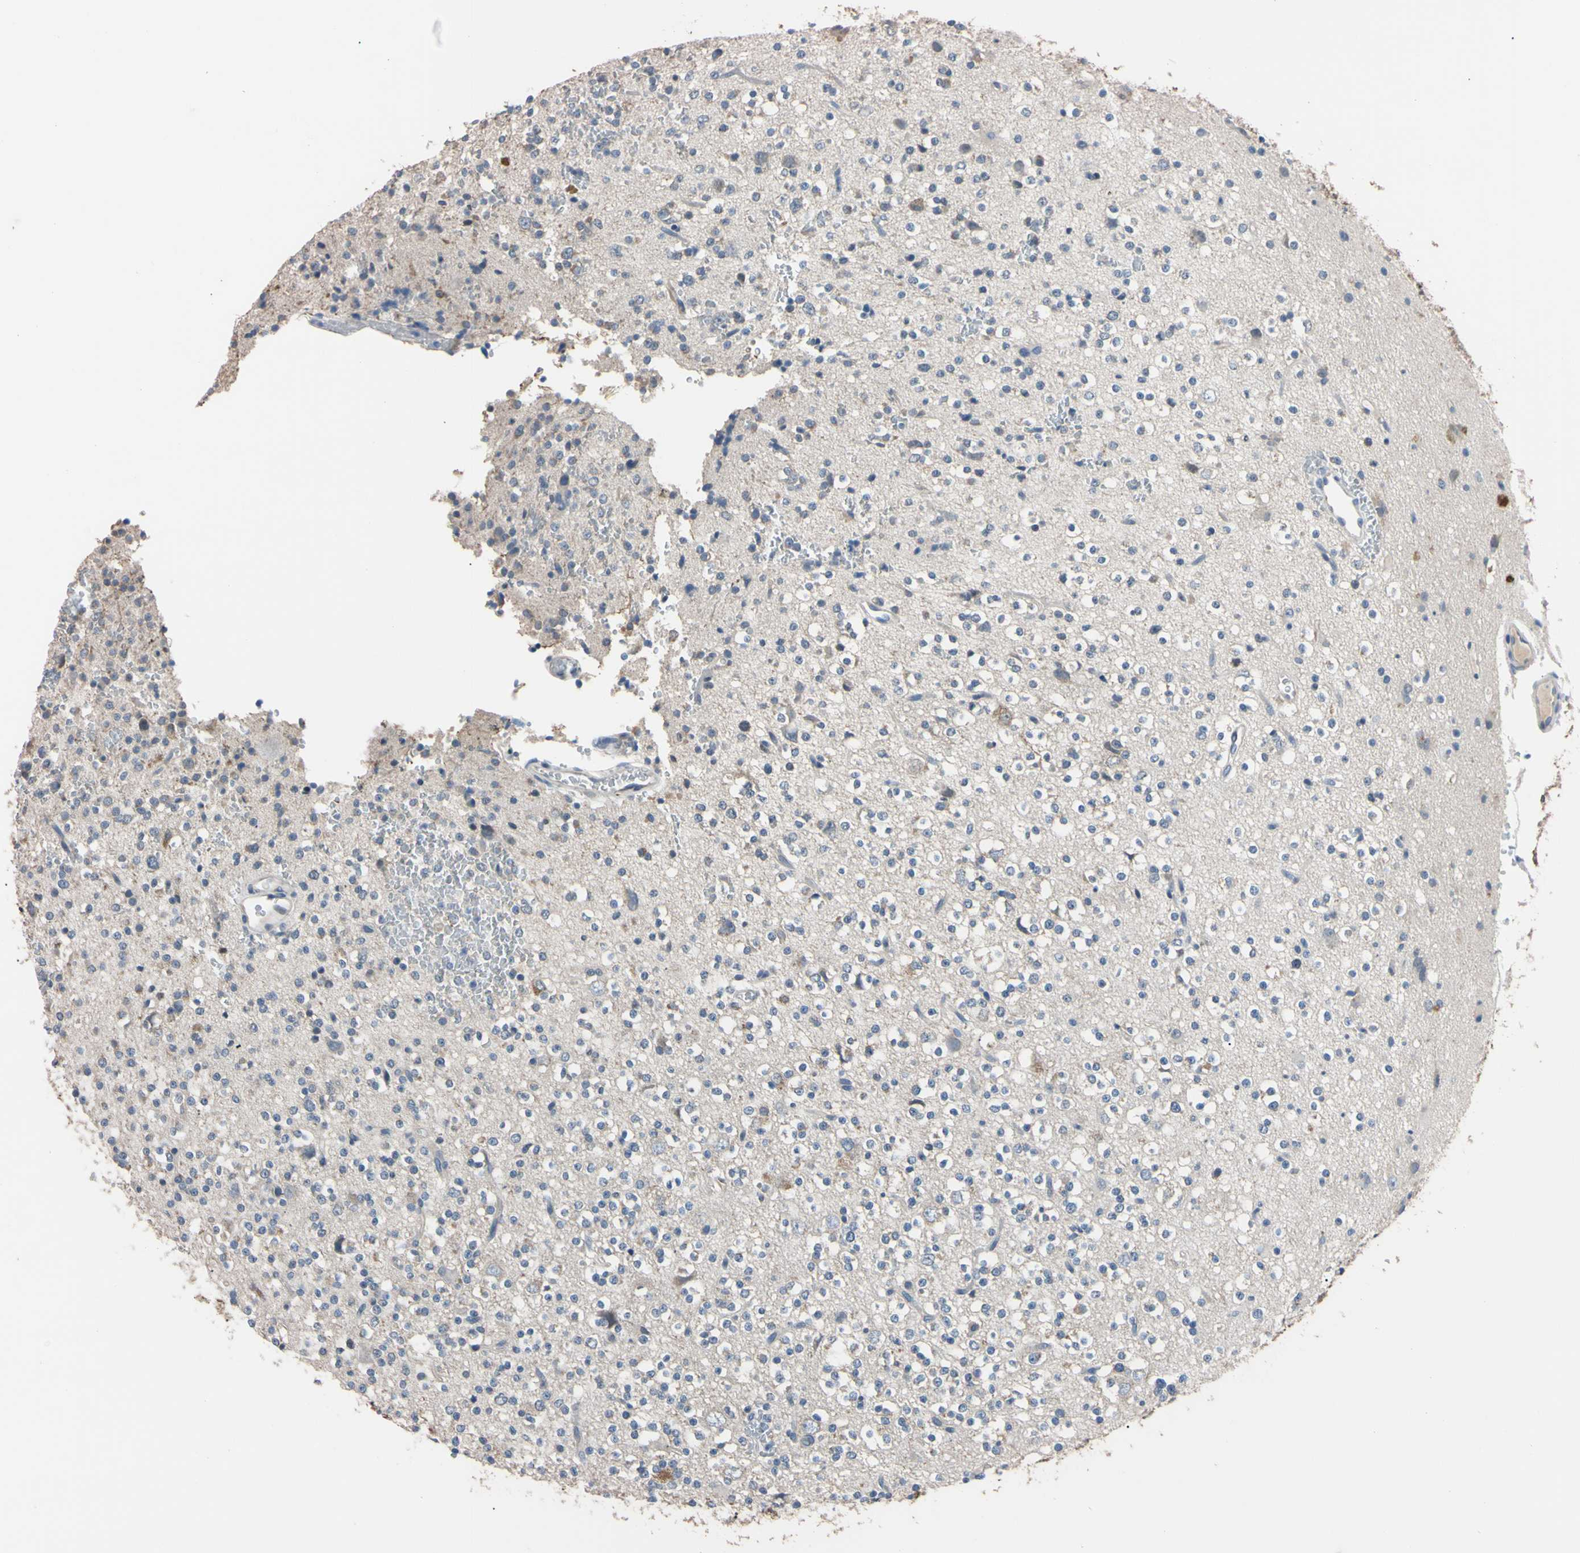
{"staining": {"intensity": "negative", "quantity": "none", "location": "none"}, "tissue": "glioma", "cell_type": "Tumor cells", "image_type": "cancer", "snomed": [{"axis": "morphology", "description": "Glioma, malignant, High grade"}, {"axis": "topography", "description": "Brain"}], "caption": "A photomicrograph of malignant glioma (high-grade) stained for a protein displays no brown staining in tumor cells.", "gene": "PNKD", "patient": {"sex": "male", "age": 47}}